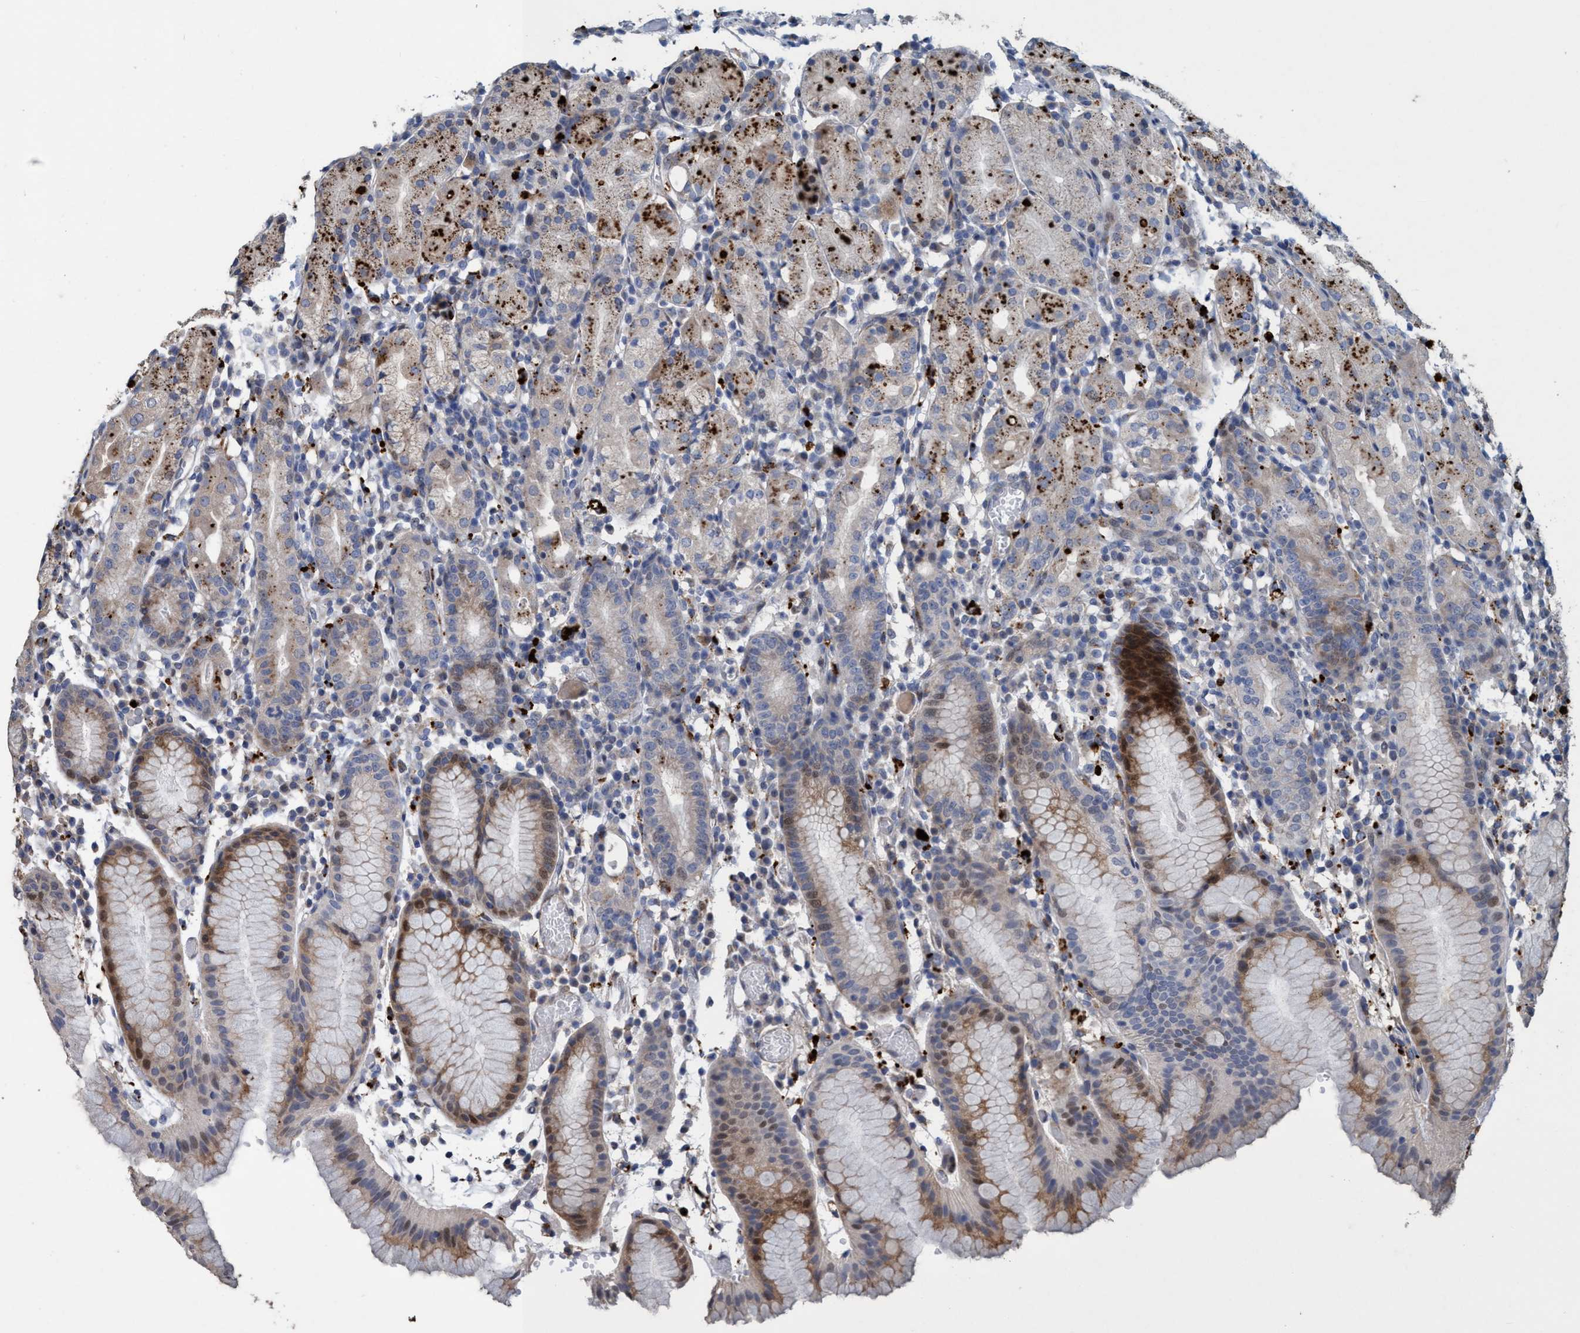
{"staining": {"intensity": "moderate", "quantity": "25%-75%", "location": "cytoplasmic/membranous,nuclear"}, "tissue": "stomach", "cell_type": "Glandular cells", "image_type": "normal", "snomed": [{"axis": "morphology", "description": "Normal tissue, NOS"}, {"axis": "topography", "description": "Stomach"}, {"axis": "topography", "description": "Stomach, lower"}], "caption": "Protein staining exhibits moderate cytoplasmic/membranous,nuclear expression in approximately 25%-75% of glandular cells in benign stomach. The staining was performed using DAB (3,3'-diaminobenzidine), with brown indicating positive protein expression. Nuclei are stained blue with hematoxylin.", "gene": "BBS9", "patient": {"sex": "female", "age": 75}}